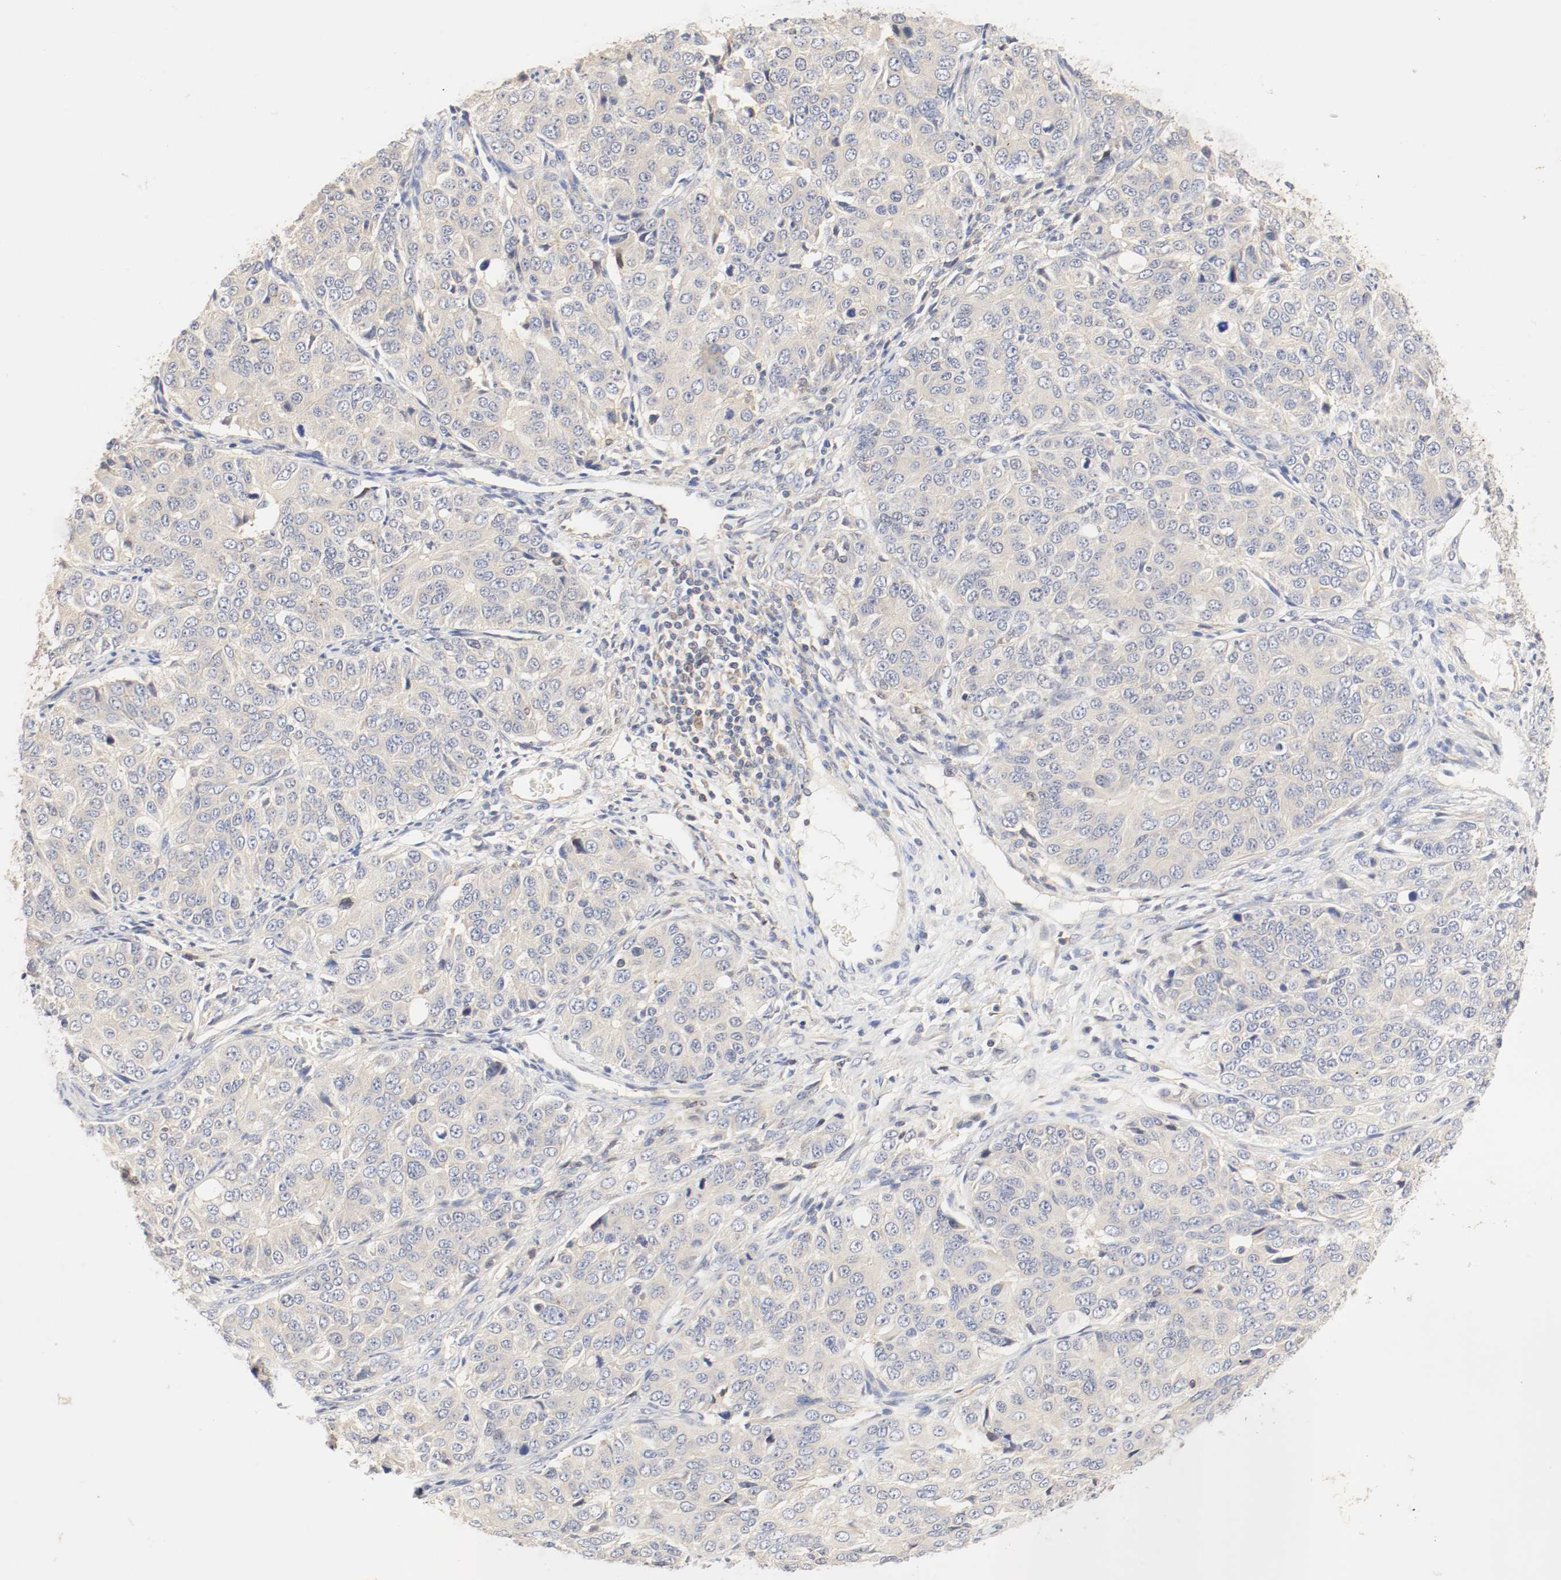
{"staining": {"intensity": "weak", "quantity": "25%-75%", "location": "cytoplasmic/membranous"}, "tissue": "ovarian cancer", "cell_type": "Tumor cells", "image_type": "cancer", "snomed": [{"axis": "morphology", "description": "Carcinoma, endometroid"}, {"axis": "topography", "description": "Ovary"}], "caption": "A photomicrograph of human endometroid carcinoma (ovarian) stained for a protein shows weak cytoplasmic/membranous brown staining in tumor cells. (DAB IHC with brightfield microscopy, high magnification).", "gene": "GIT1", "patient": {"sex": "female", "age": 51}}